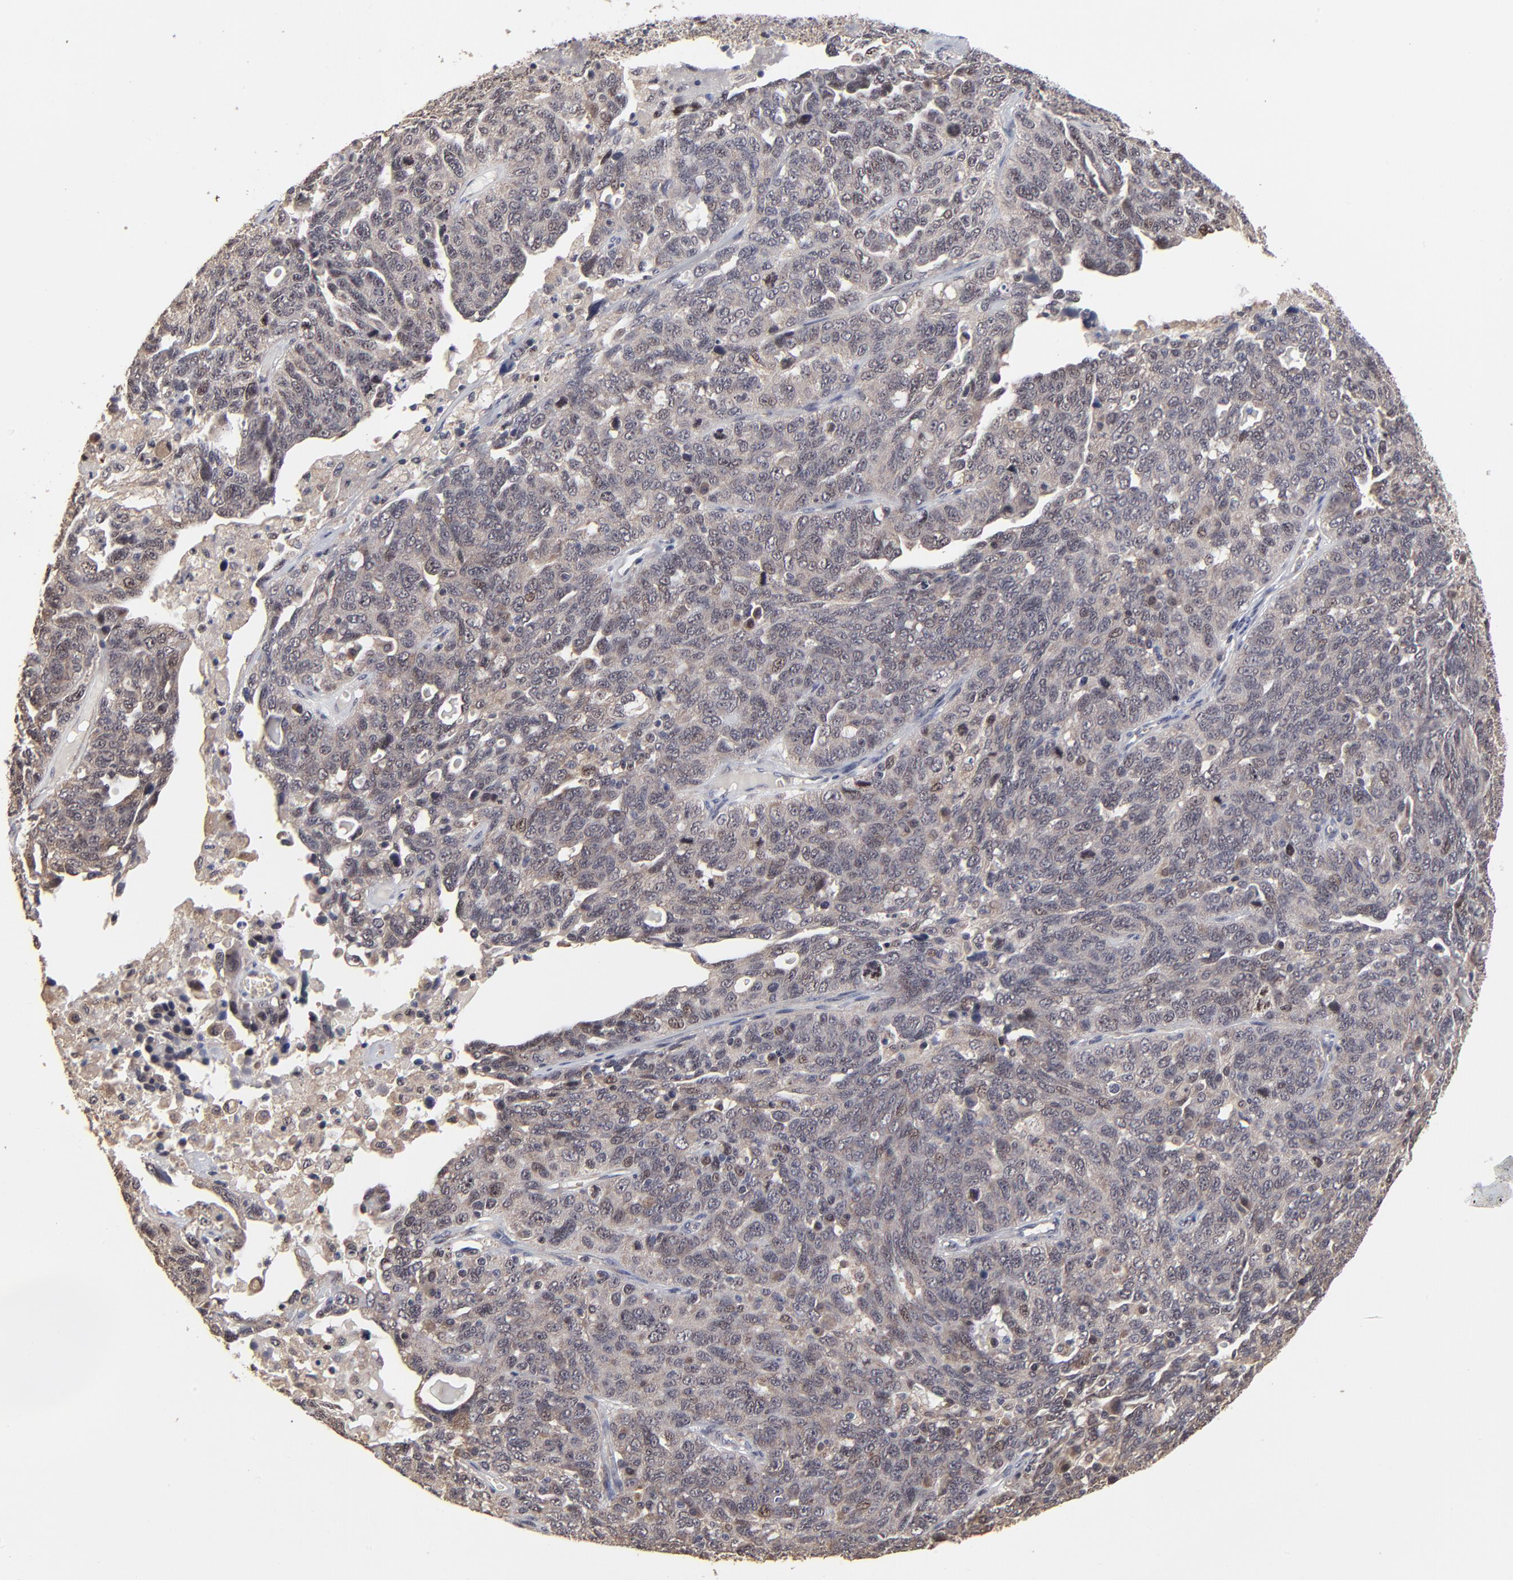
{"staining": {"intensity": "moderate", "quantity": ">75%", "location": "cytoplasmic/membranous"}, "tissue": "ovarian cancer", "cell_type": "Tumor cells", "image_type": "cancer", "snomed": [{"axis": "morphology", "description": "Cystadenocarcinoma, serous, NOS"}, {"axis": "topography", "description": "Ovary"}], "caption": "Serous cystadenocarcinoma (ovarian) was stained to show a protein in brown. There is medium levels of moderate cytoplasmic/membranous positivity in approximately >75% of tumor cells.", "gene": "FRMD8", "patient": {"sex": "female", "age": 71}}